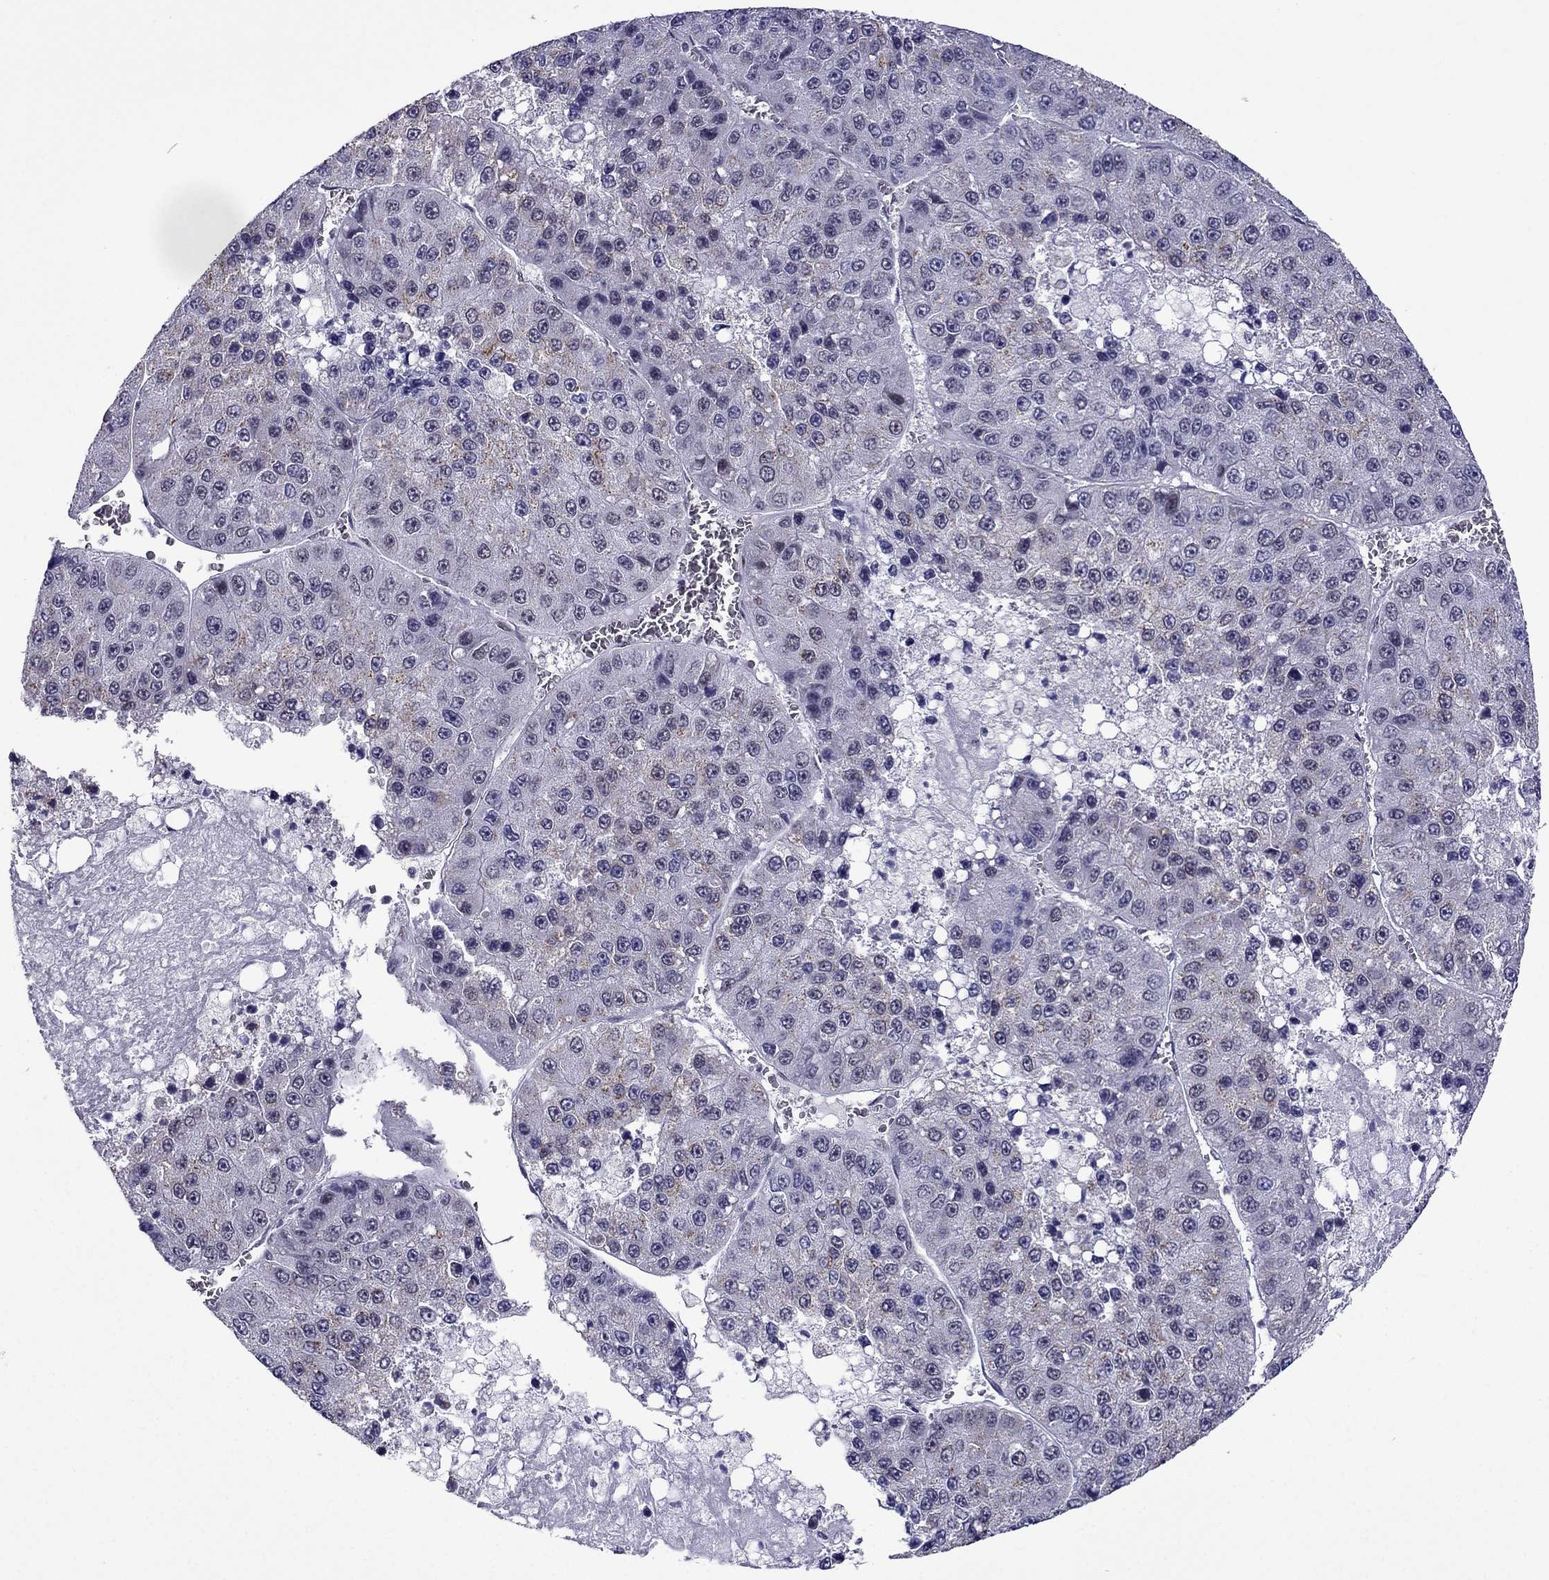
{"staining": {"intensity": "negative", "quantity": "none", "location": "none"}, "tissue": "liver cancer", "cell_type": "Tumor cells", "image_type": "cancer", "snomed": [{"axis": "morphology", "description": "Carcinoma, Hepatocellular, NOS"}, {"axis": "topography", "description": "Liver"}], "caption": "The histopathology image shows no staining of tumor cells in liver cancer.", "gene": "MYLK3", "patient": {"sex": "female", "age": 73}}